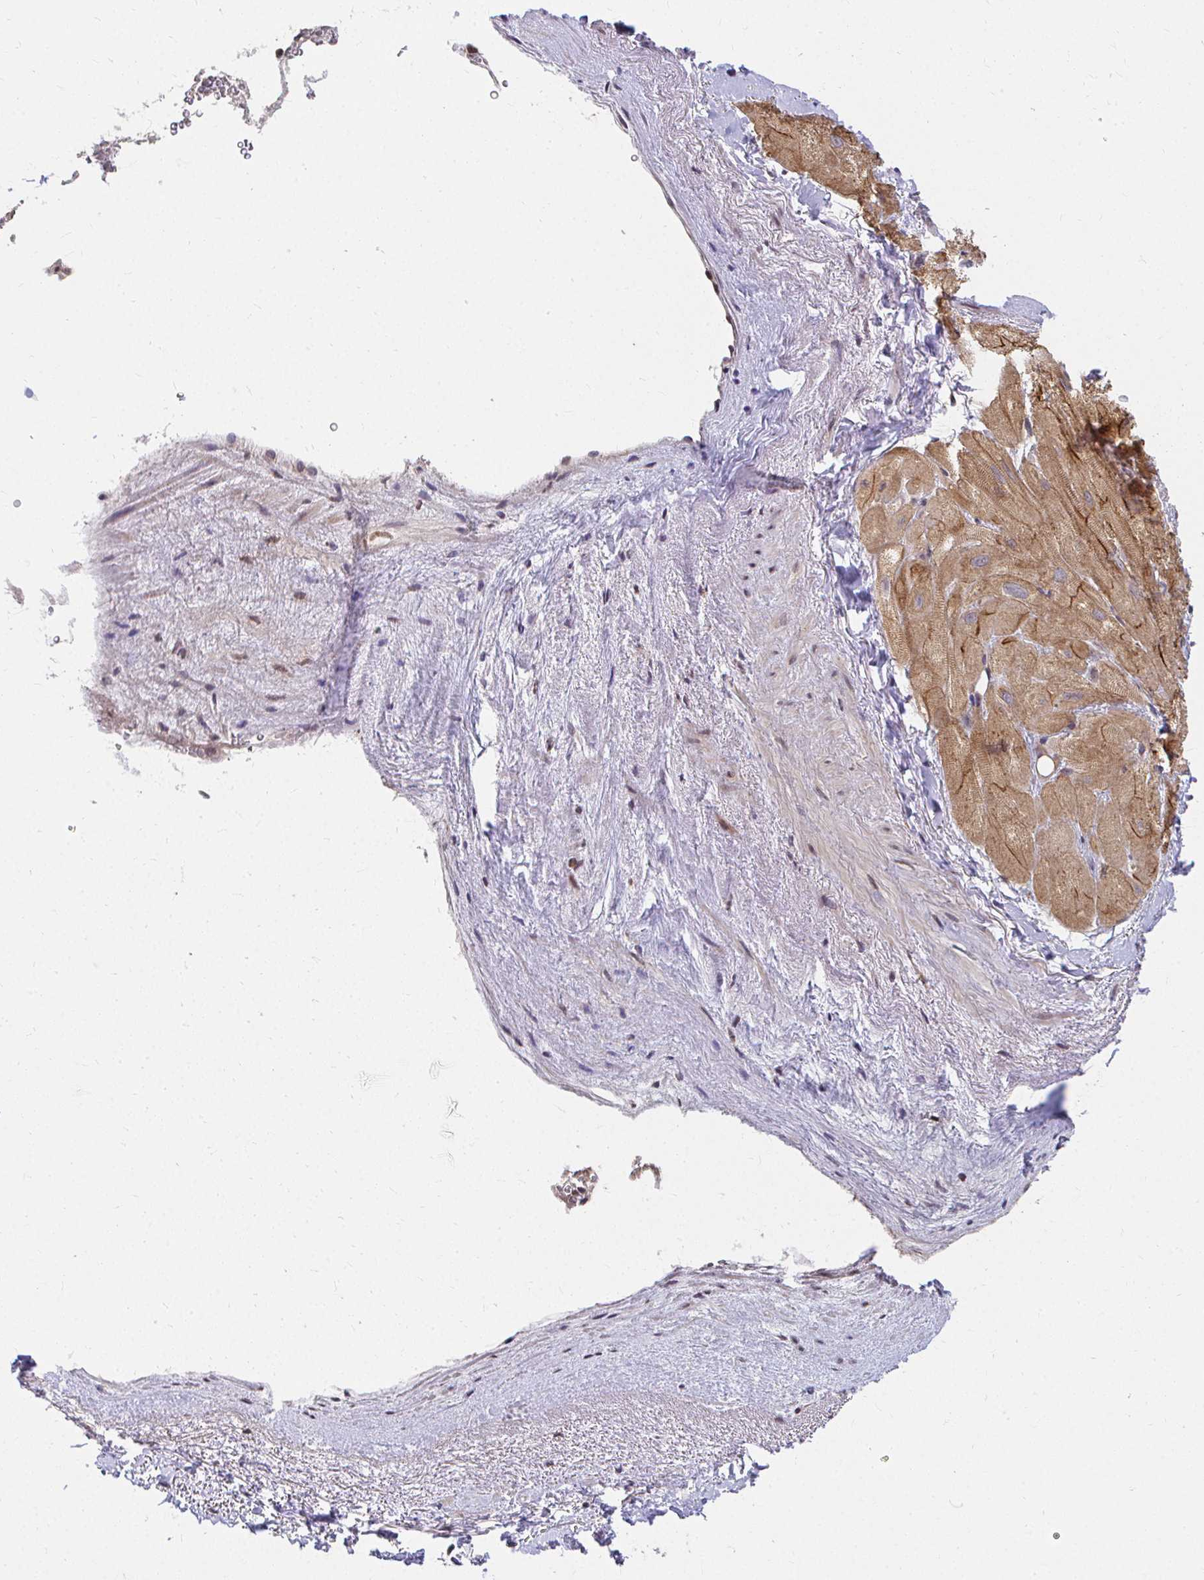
{"staining": {"intensity": "moderate", "quantity": ">75%", "location": "cytoplasmic/membranous"}, "tissue": "heart muscle", "cell_type": "Cardiomyocytes", "image_type": "normal", "snomed": [{"axis": "morphology", "description": "Normal tissue, NOS"}, {"axis": "topography", "description": "Heart"}], "caption": "Cardiomyocytes show moderate cytoplasmic/membranous positivity in about >75% of cells in unremarkable heart muscle. The protein of interest is shown in brown color, while the nuclei are stained blue.", "gene": "ANK3", "patient": {"sex": "male", "age": 62}}